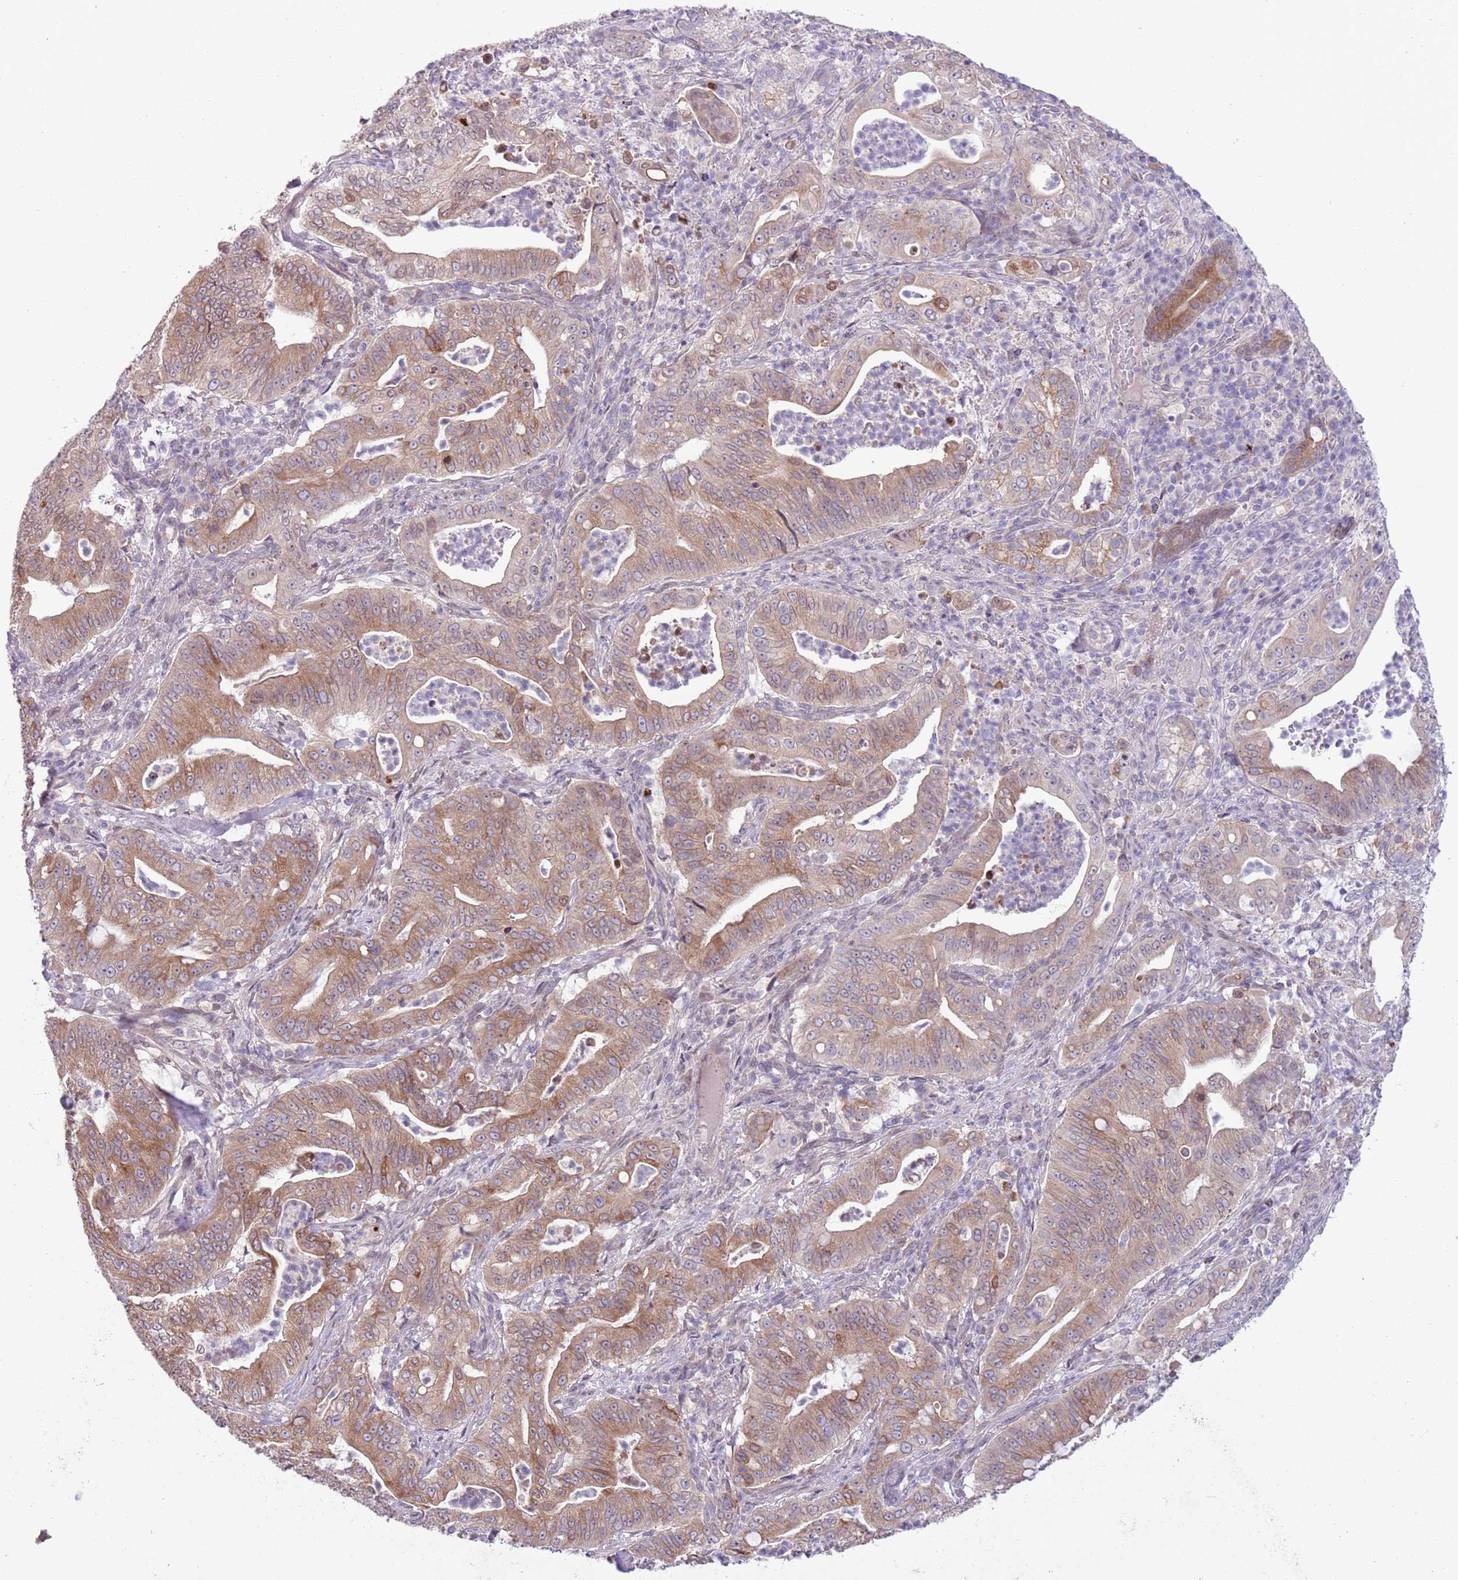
{"staining": {"intensity": "moderate", "quantity": ">75%", "location": "cytoplasmic/membranous"}, "tissue": "pancreatic cancer", "cell_type": "Tumor cells", "image_type": "cancer", "snomed": [{"axis": "morphology", "description": "Adenocarcinoma, NOS"}, {"axis": "topography", "description": "Pancreas"}], "caption": "This is an image of immunohistochemistry (IHC) staining of pancreatic cancer, which shows moderate expression in the cytoplasmic/membranous of tumor cells.", "gene": "CCND2", "patient": {"sex": "male", "age": 71}}